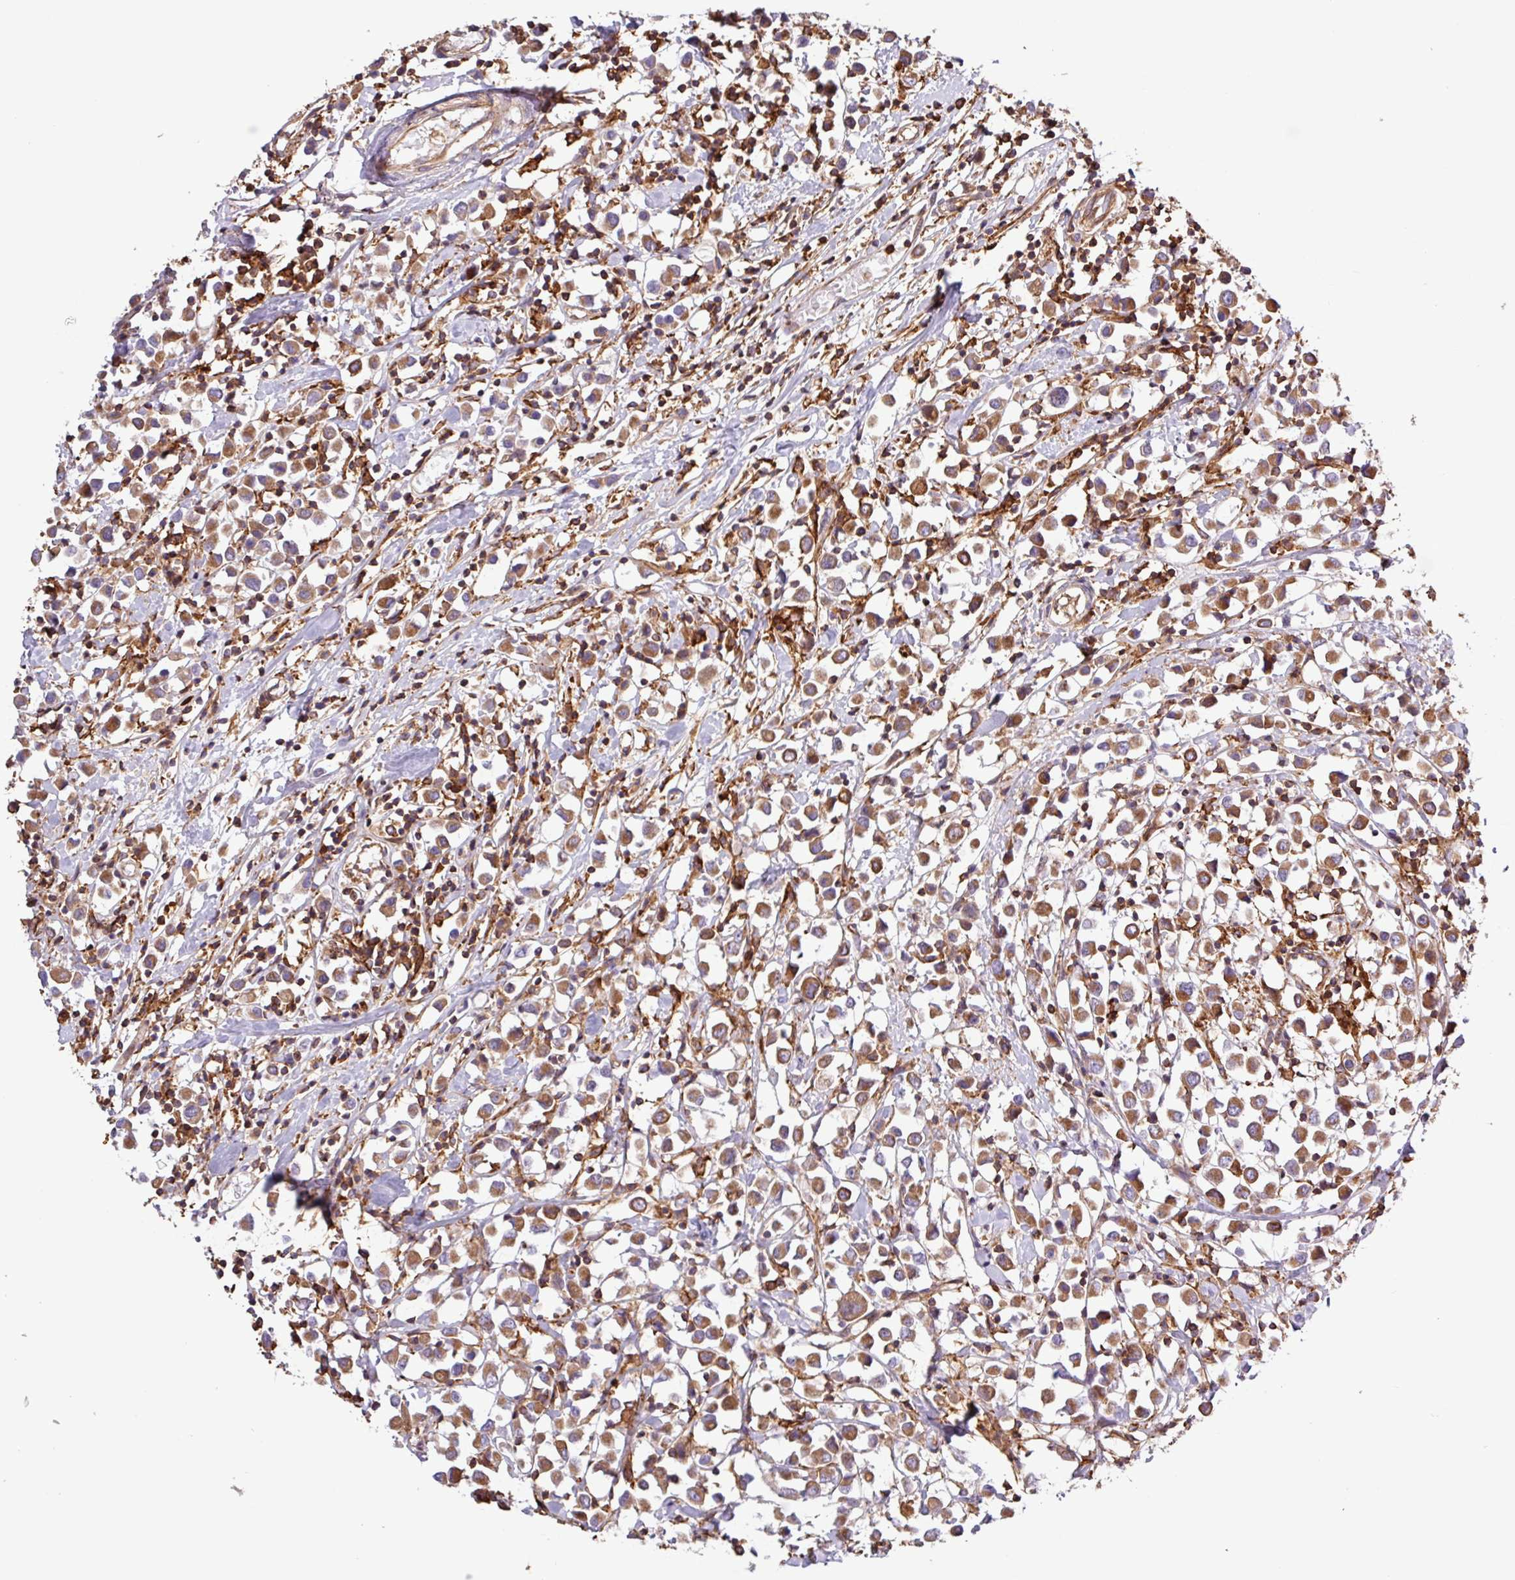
{"staining": {"intensity": "moderate", "quantity": ">75%", "location": "cytoplasmic/membranous"}, "tissue": "breast cancer", "cell_type": "Tumor cells", "image_type": "cancer", "snomed": [{"axis": "morphology", "description": "Duct carcinoma"}, {"axis": "topography", "description": "Breast"}], "caption": "High-power microscopy captured an IHC photomicrograph of invasive ductal carcinoma (breast), revealing moderate cytoplasmic/membranous expression in approximately >75% of tumor cells. The staining is performed using DAB (3,3'-diaminobenzidine) brown chromogen to label protein expression. The nuclei are counter-stained blue using hematoxylin.", "gene": "ACTR3", "patient": {"sex": "female", "age": 61}}